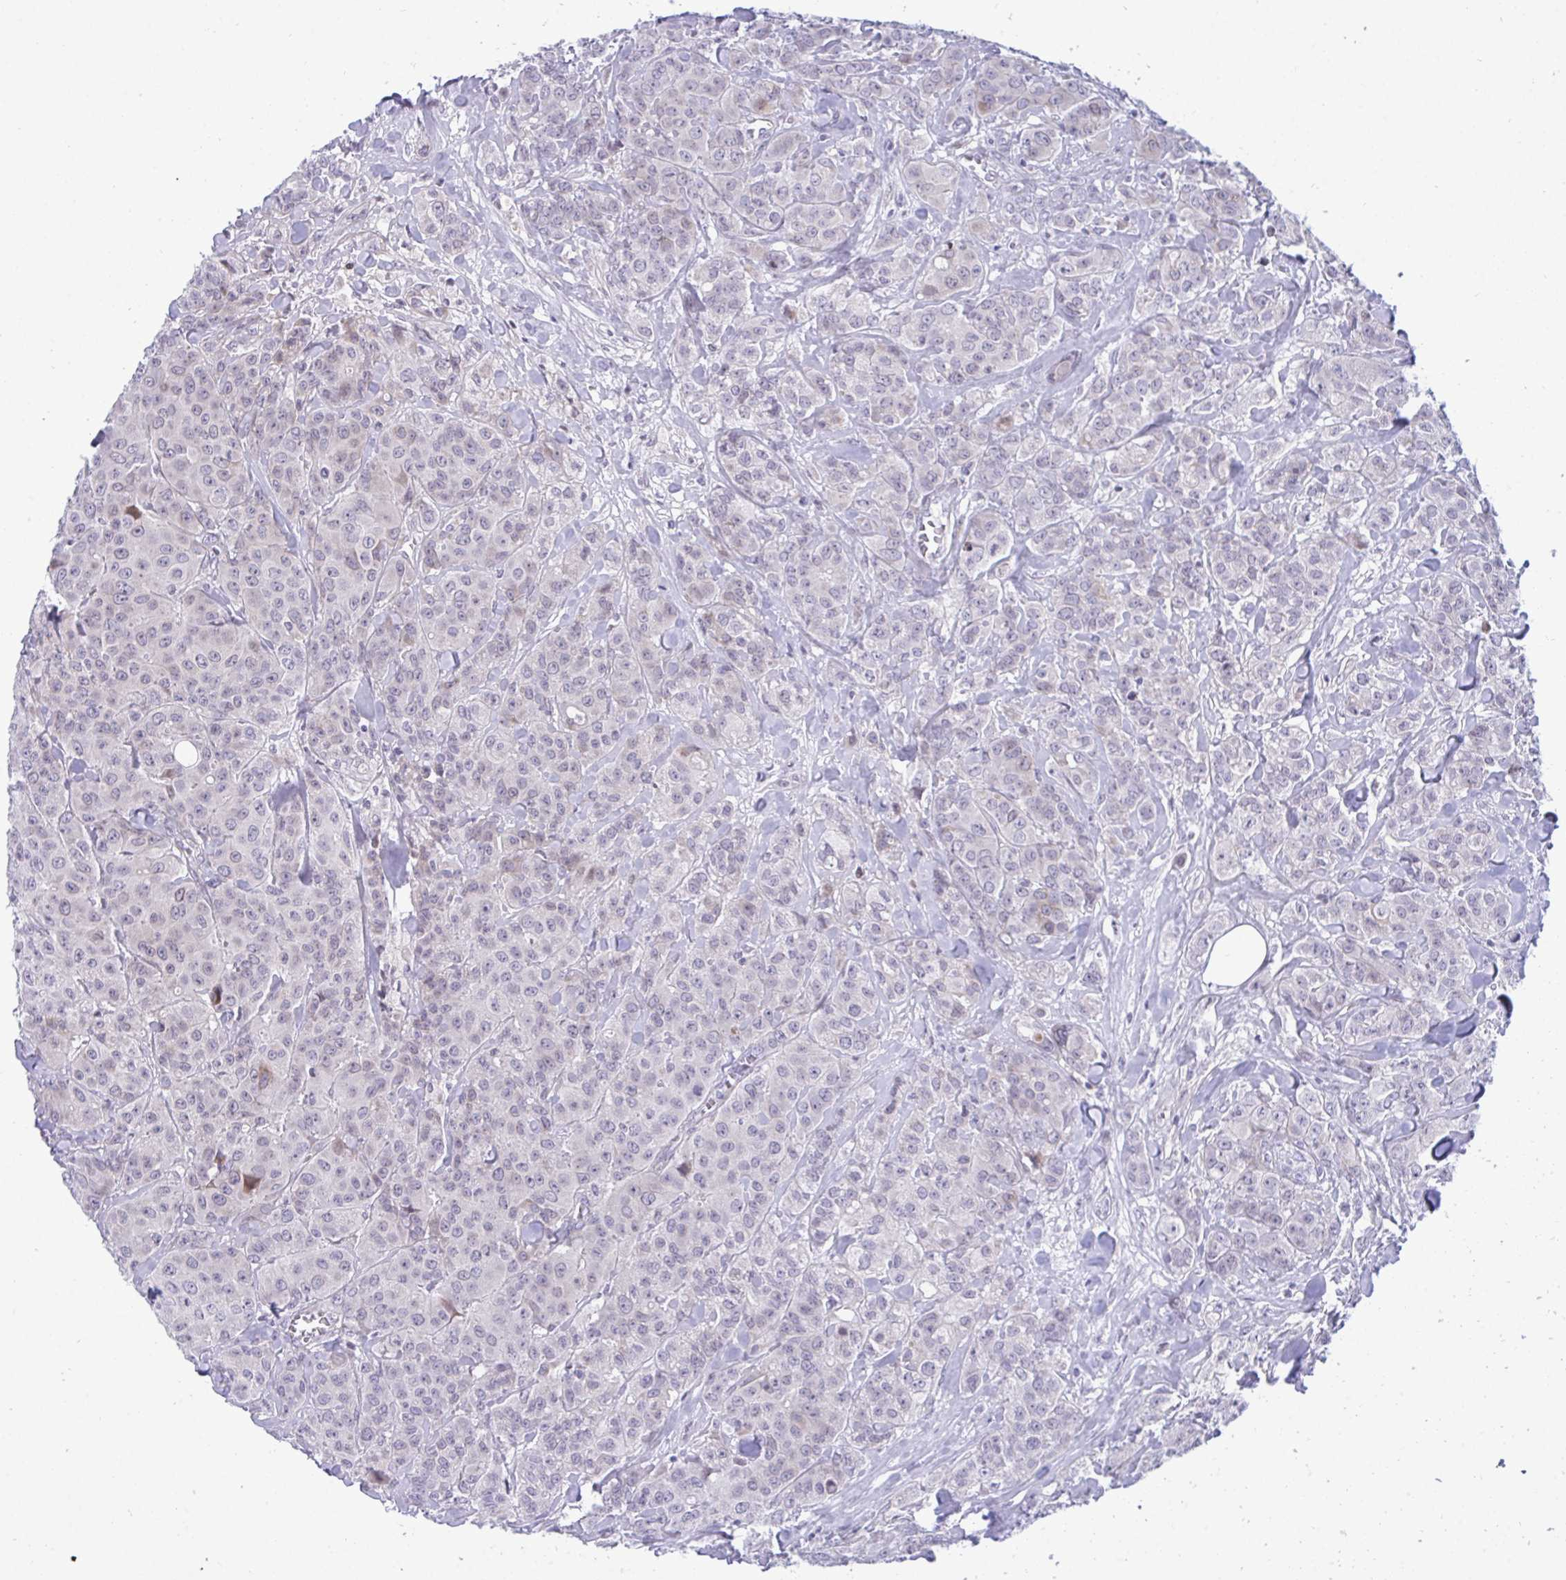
{"staining": {"intensity": "weak", "quantity": "<25%", "location": "cytoplasmic/membranous"}, "tissue": "breast cancer", "cell_type": "Tumor cells", "image_type": "cancer", "snomed": [{"axis": "morphology", "description": "Normal tissue, NOS"}, {"axis": "morphology", "description": "Duct carcinoma"}, {"axis": "topography", "description": "Breast"}], "caption": "Tumor cells show no significant positivity in intraductal carcinoma (breast). Nuclei are stained in blue.", "gene": "EPOP", "patient": {"sex": "female", "age": 43}}